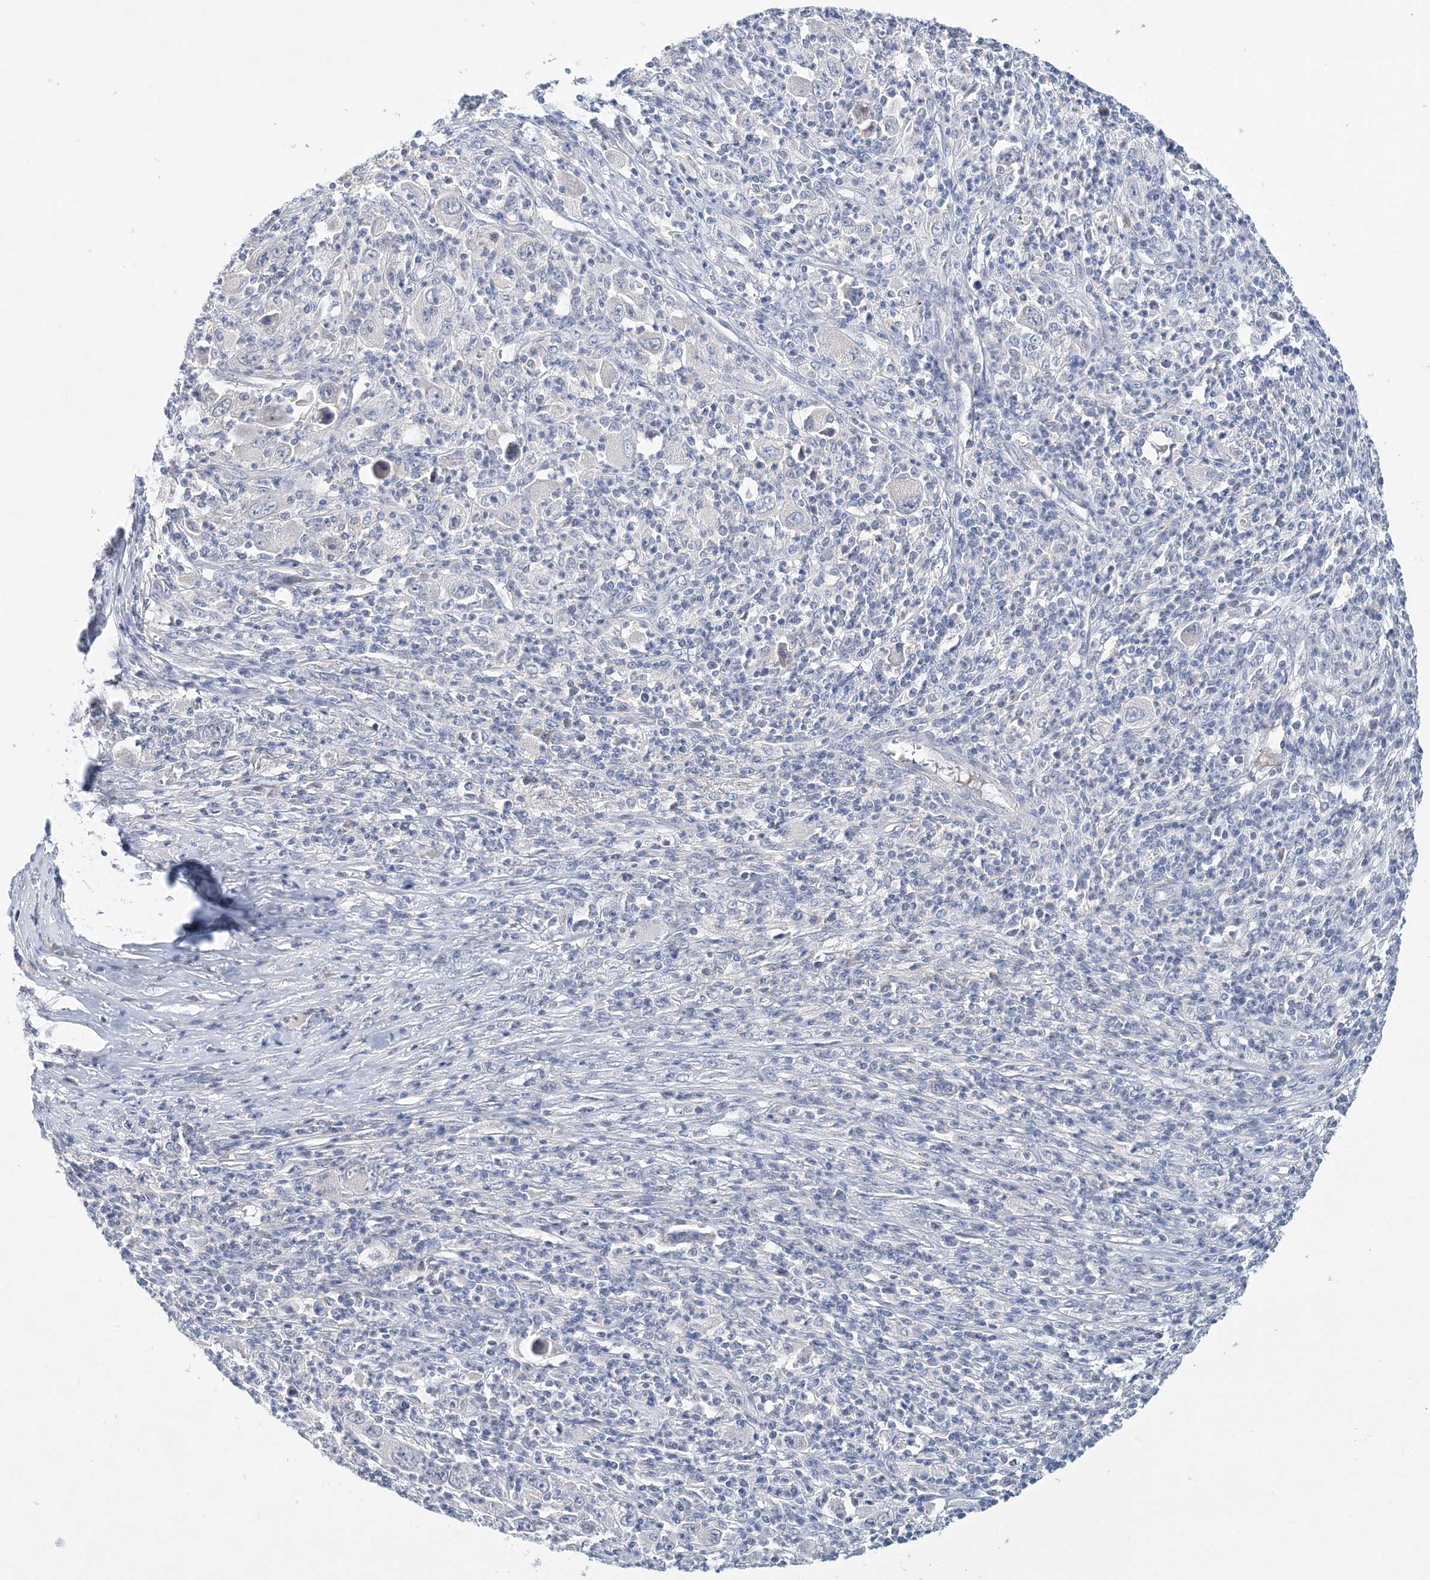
{"staining": {"intensity": "negative", "quantity": "none", "location": "none"}, "tissue": "melanoma", "cell_type": "Tumor cells", "image_type": "cancer", "snomed": [{"axis": "morphology", "description": "Malignant melanoma, Metastatic site"}, {"axis": "topography", "description": "Skin"}], "caption": "IHC micrograph of neoplastic tissue: human melanoma stained with DAB reveals no significant protein expression in tumor cells.", "gene": "LRRIQ4", "patient": {"sex": "female", "age": 56}}